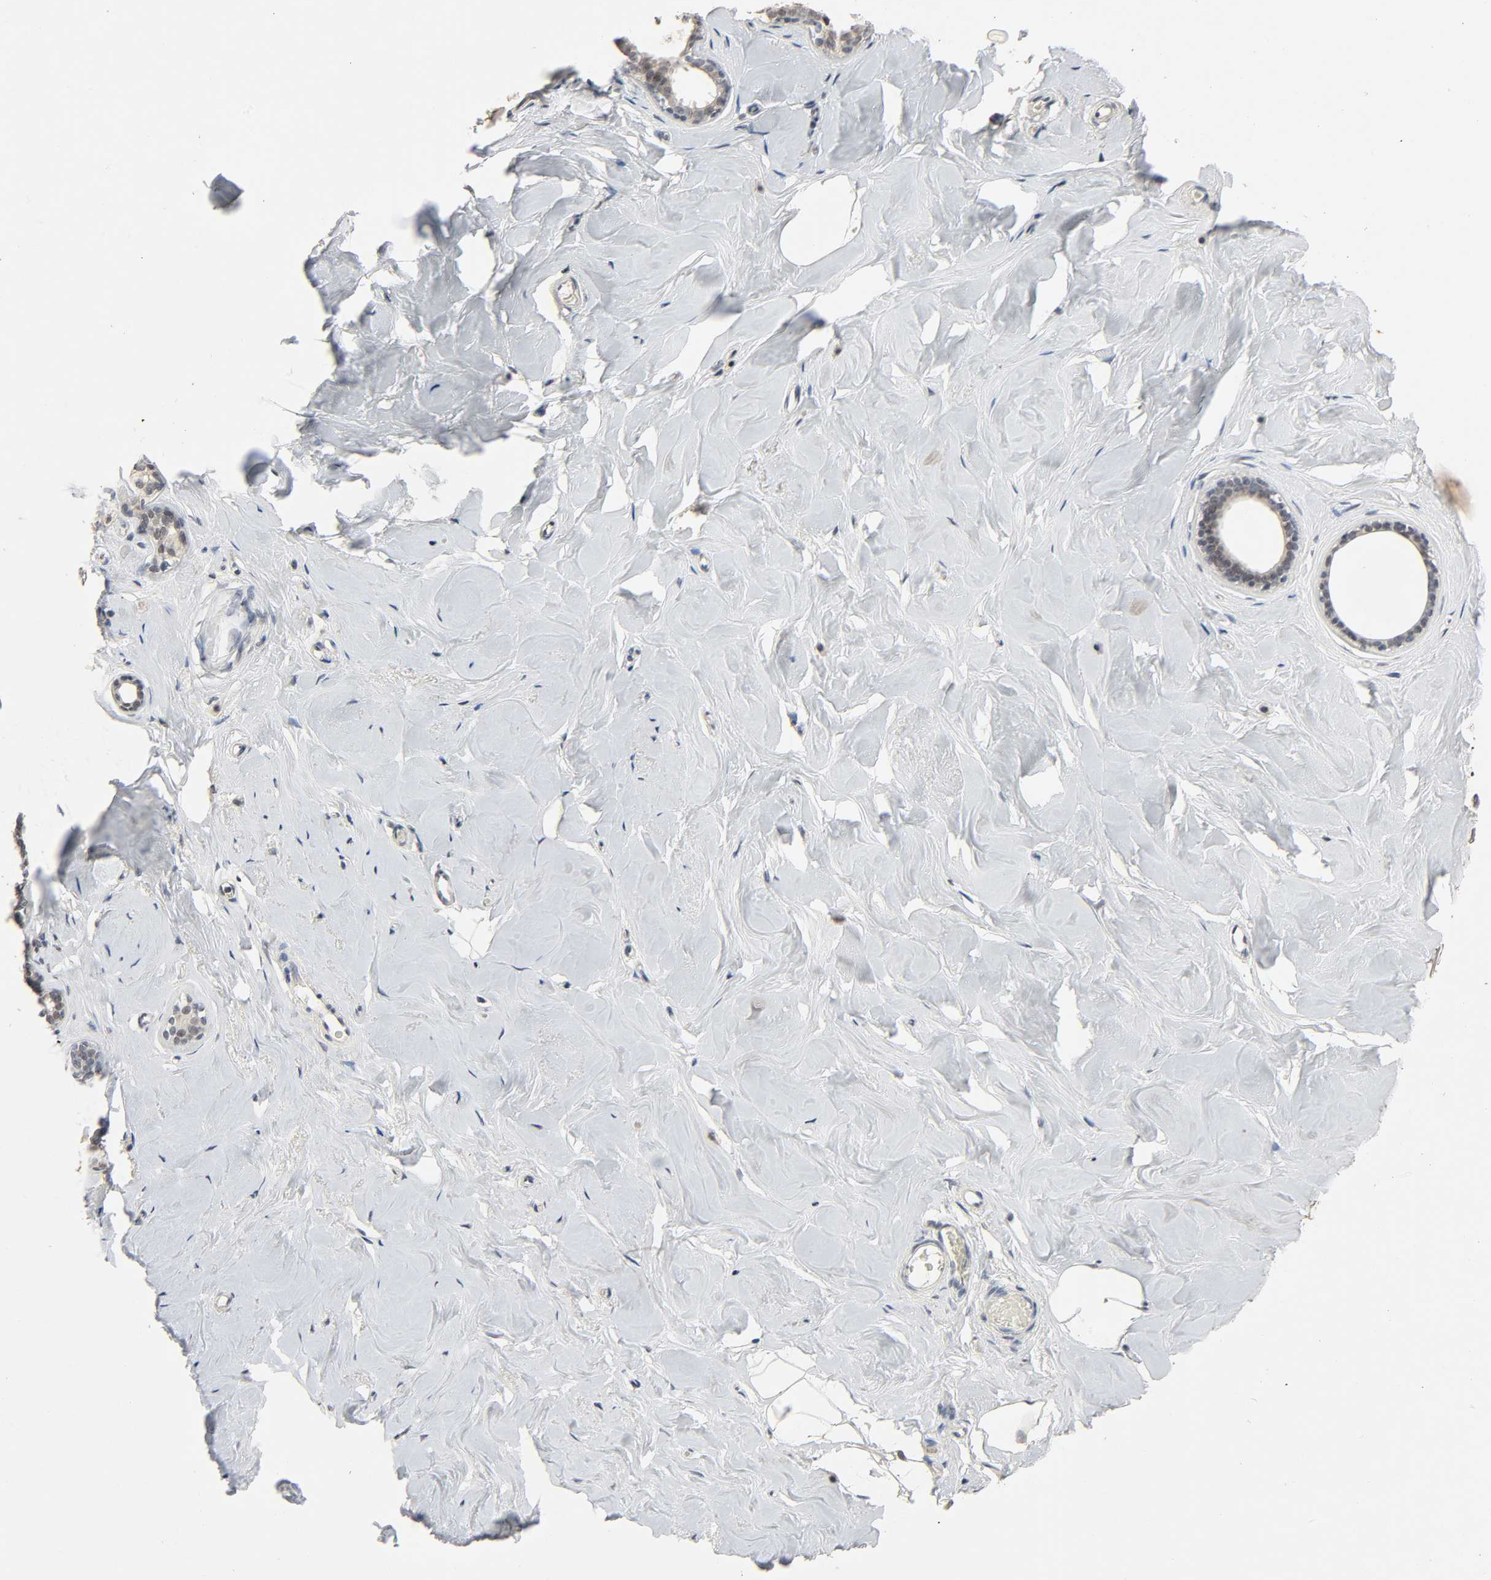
{"staining": {"intensity": "negative", "quantity": "none", "location": "none"}, "tissue": "breast", "cell_type": "Adipocytes", "image_type": "normal", "snomed": [{"axis": "morphology", "description": "Normal tissue, NOS"}, {"axis": "topography", "description": "Breast"}], "caption": "Breast was stained to show a protein in brown. There is no significant positivity in adipocytes. (Stains: DAB IHC with hematoxylin counter stain, Microscopy: brightfield microscopy at high magnification).", "gene": "MAPKAPK5", "patient": {"sex": "female", "age": 75}}